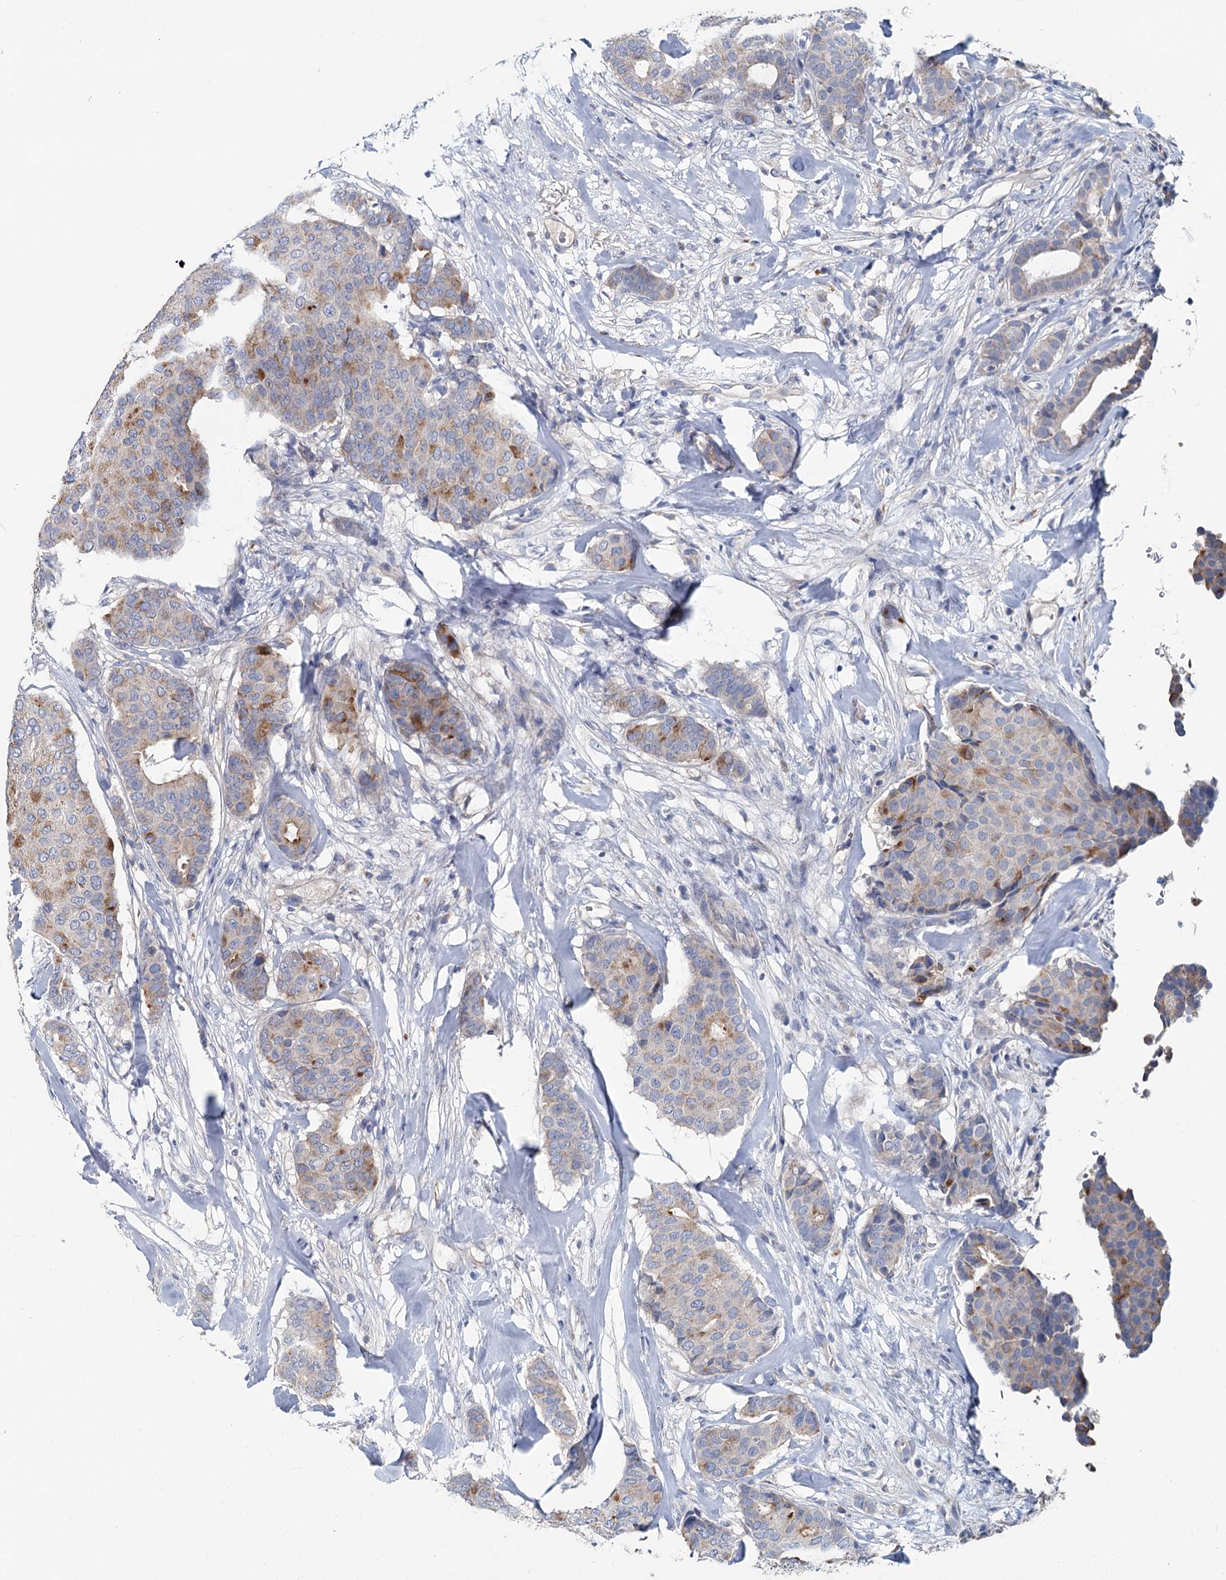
{"staining": {"intensity": "moderate", "quantity": "<25%", "location": "cytoplasmic/membranous"}, "tissue": "breast cancer", "cell_type": "Tumor cells", "image_type": "cancer", "snomed": [{"axis": "morphology", "description": "Duct carcinoma"}, {"axis": "topography", "description": "Breast"}], "caption": "Breast cancer (invasive ductal carcinoma) stained for a protein exhibits moderate cytoplasmic/membranous positivity in tumor cells.", "gene": "ANKRD16", "patient": {"sex": "female", "age": 75}}